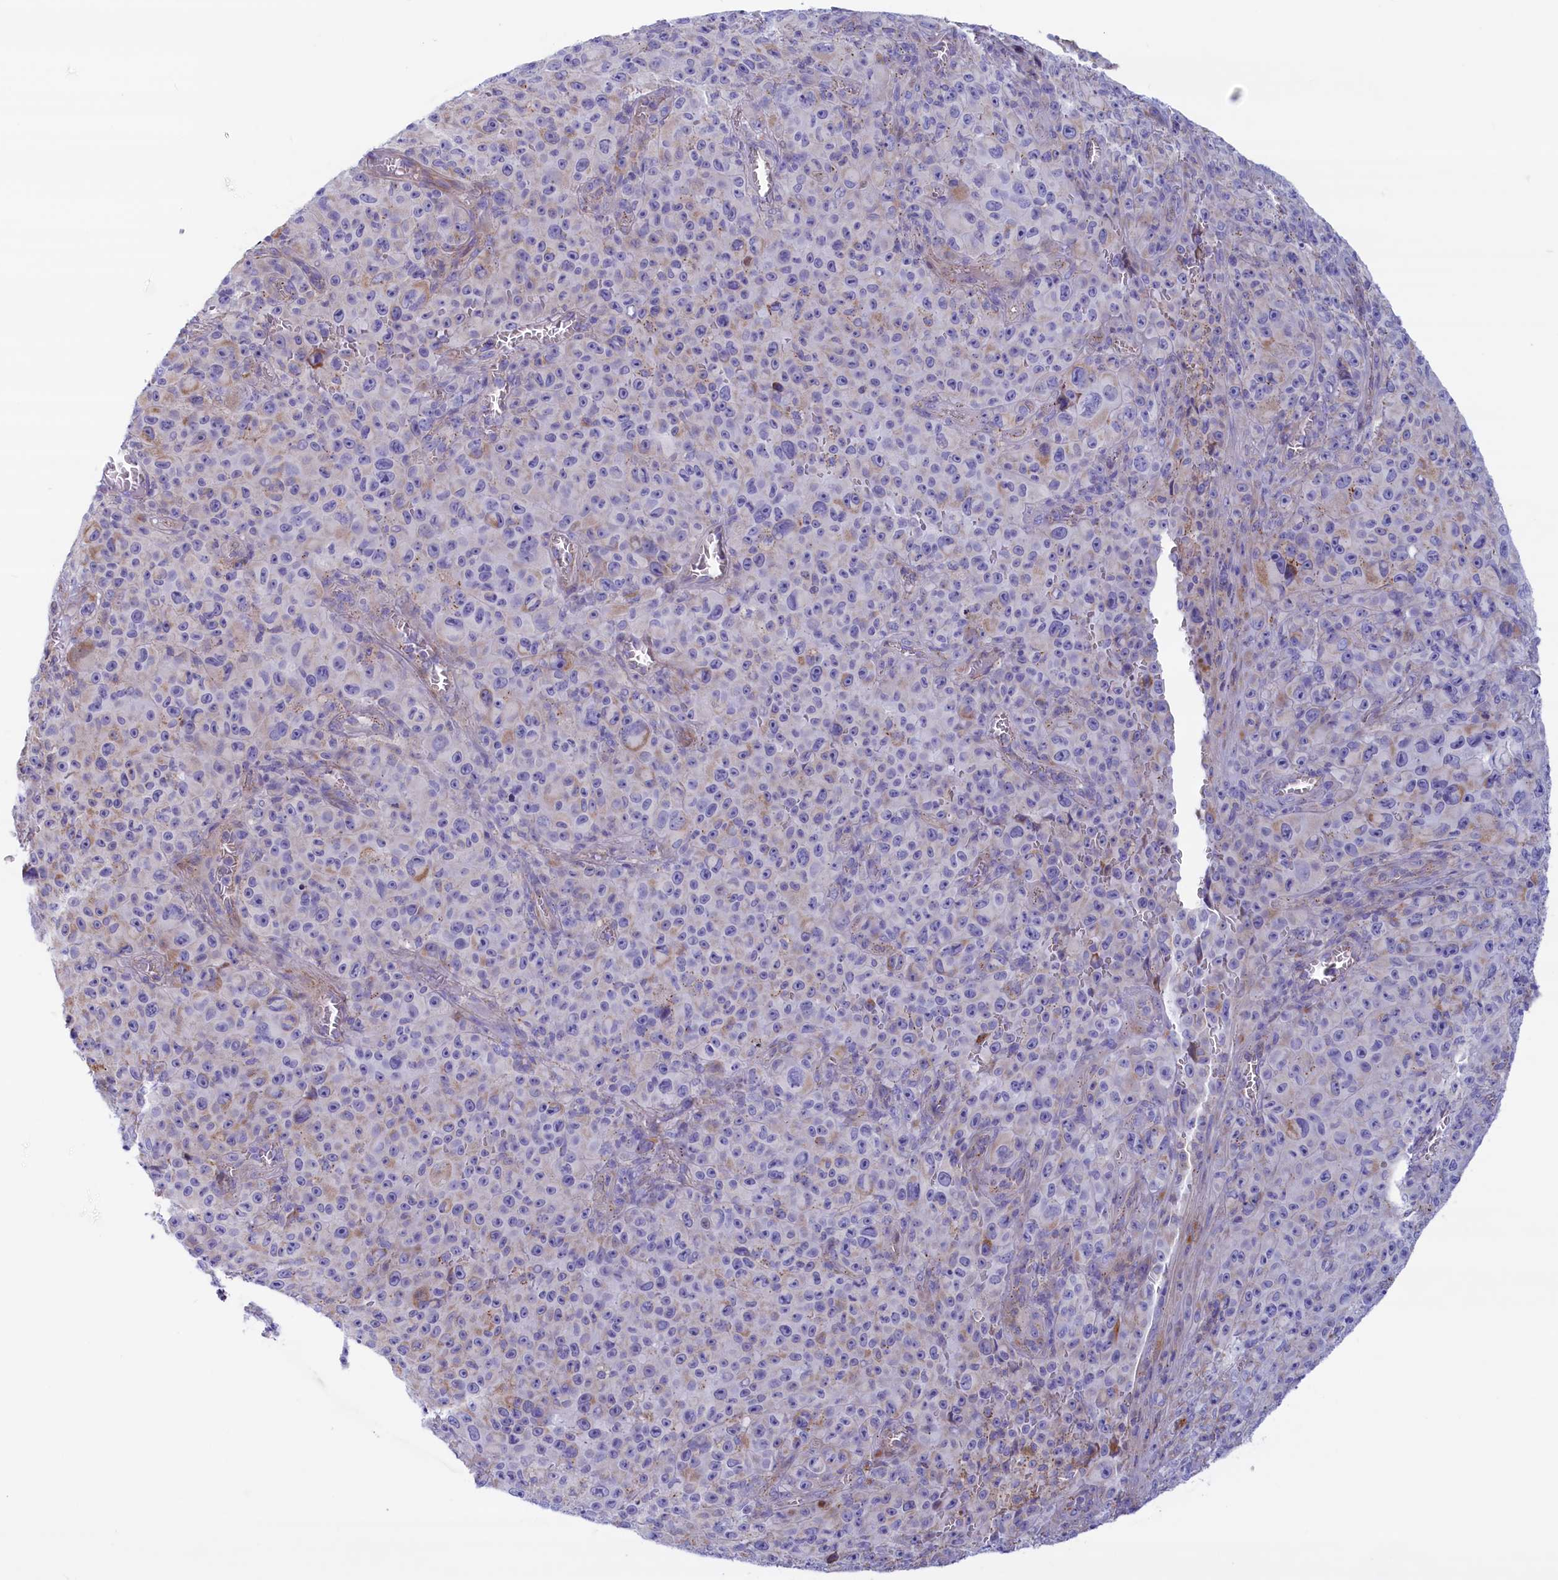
{"staining": {"intensity": "negative", "quantity": "none", "location": "none"}, "tissue": "melanoma", "cell_type": "Tumor cells", "image_type": "cancer", "snomed": [{"axis": "morphology", "description": "Malignant melanoma, NOS"}, {"axis": "topography", "description": "Skin"}], "caption": "Human melanoma stained for a protein using immunohistochemistry reveals no positivity in tumor cells.", "gene": "MPV17L2", "patient": {"sex": "female", "age": 82}}